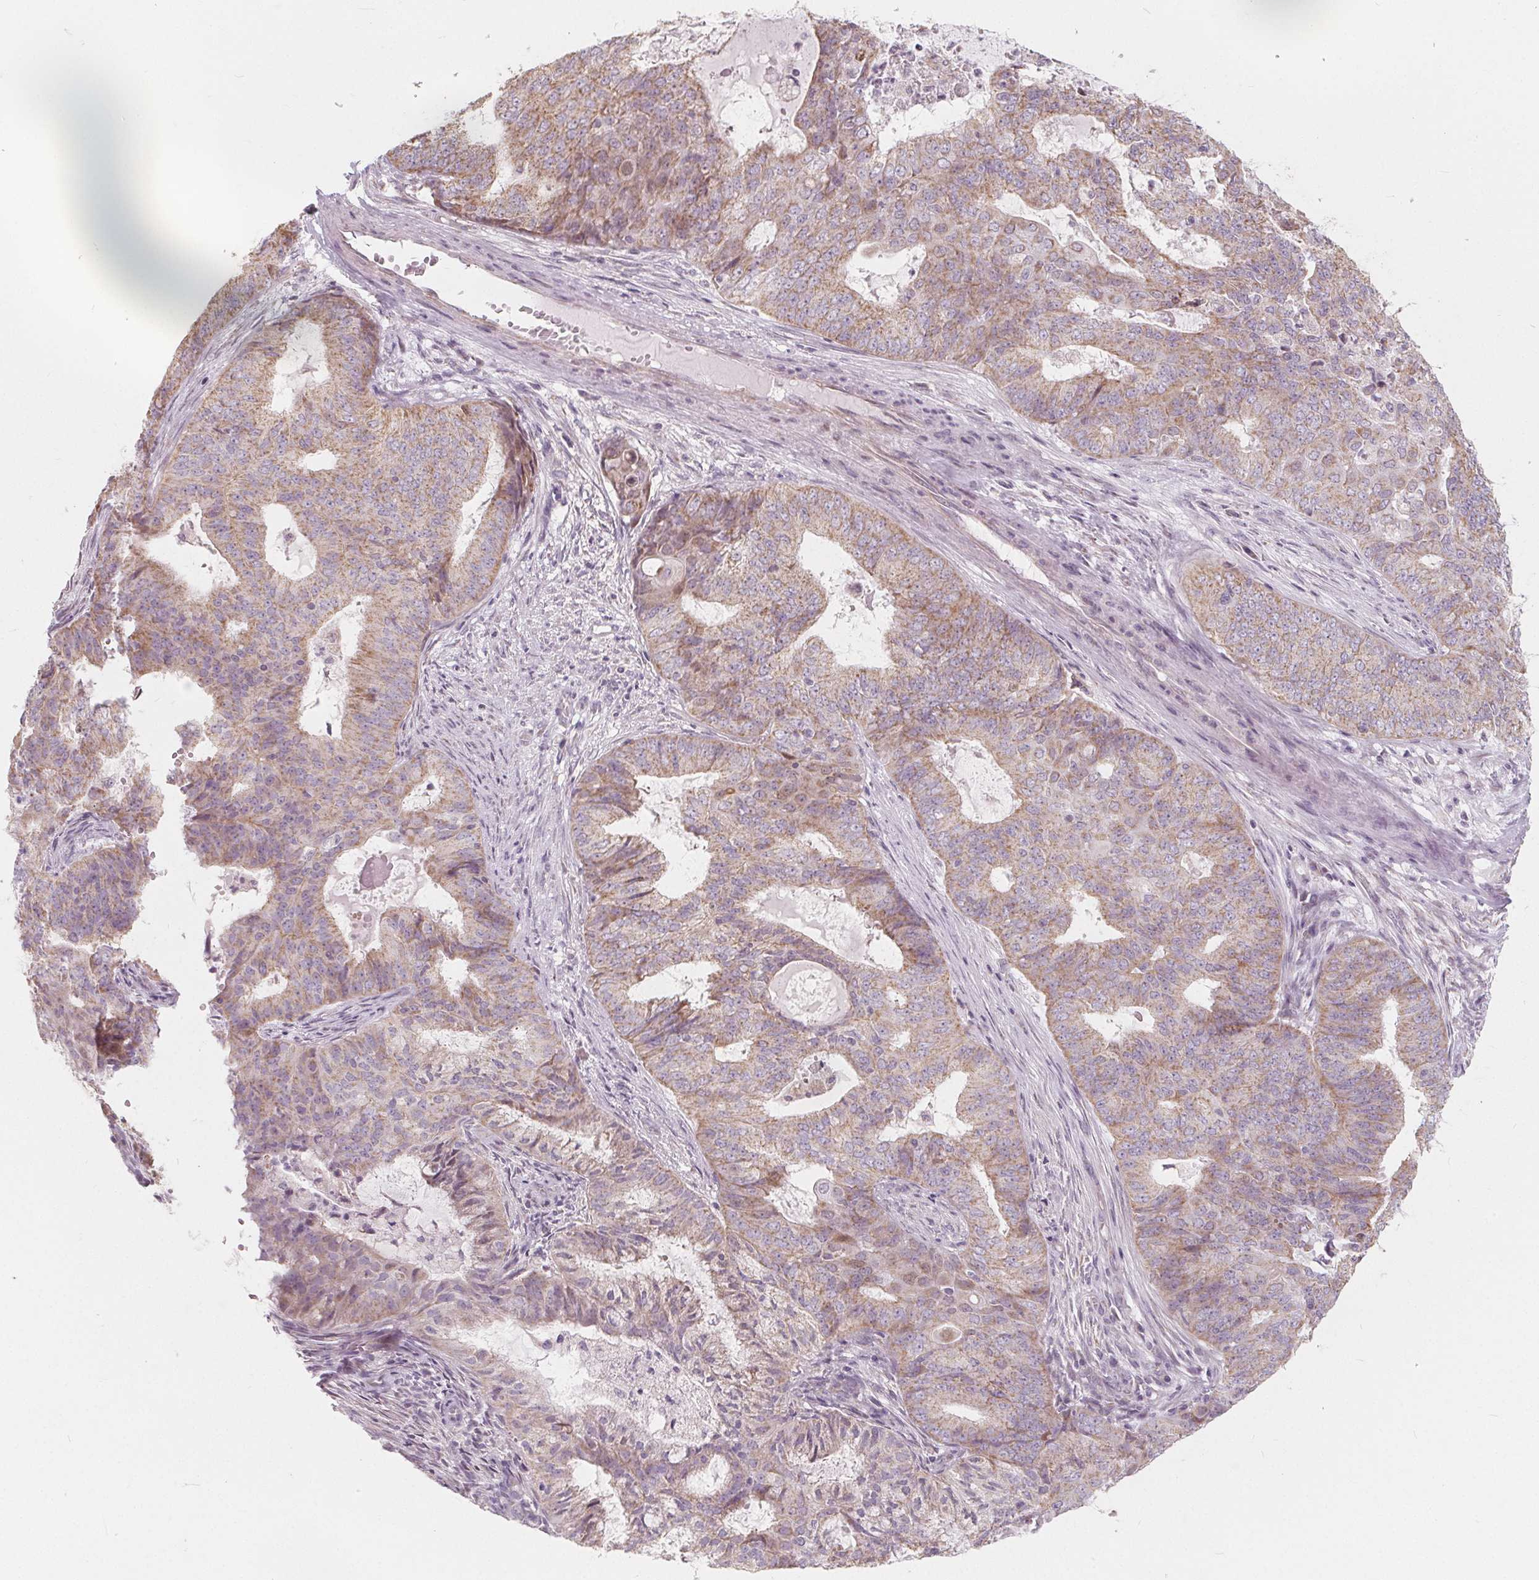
{"staining": {"intensity": "weak", "quantity": ">75%", "location": "cytoplasmic/membranous"}, "tissue": "endometrial cancer", "cell_type": "Tumor cells", "image_type": "cancer", "snomed": [{"axis": "morphology", "description": "Adenocarcinoma, NOS"}, {"axis": "topography", "description": "Endometrium"}], "caption": "This photomicrograph shows IHC staining of human endometrial adenocarcinoma, with low weak cytoplasmic/membranous positivity in approximately >75% of tumor cells.", "gene": "NUP210L", "patient": {"sex": "female", "age": 62}}